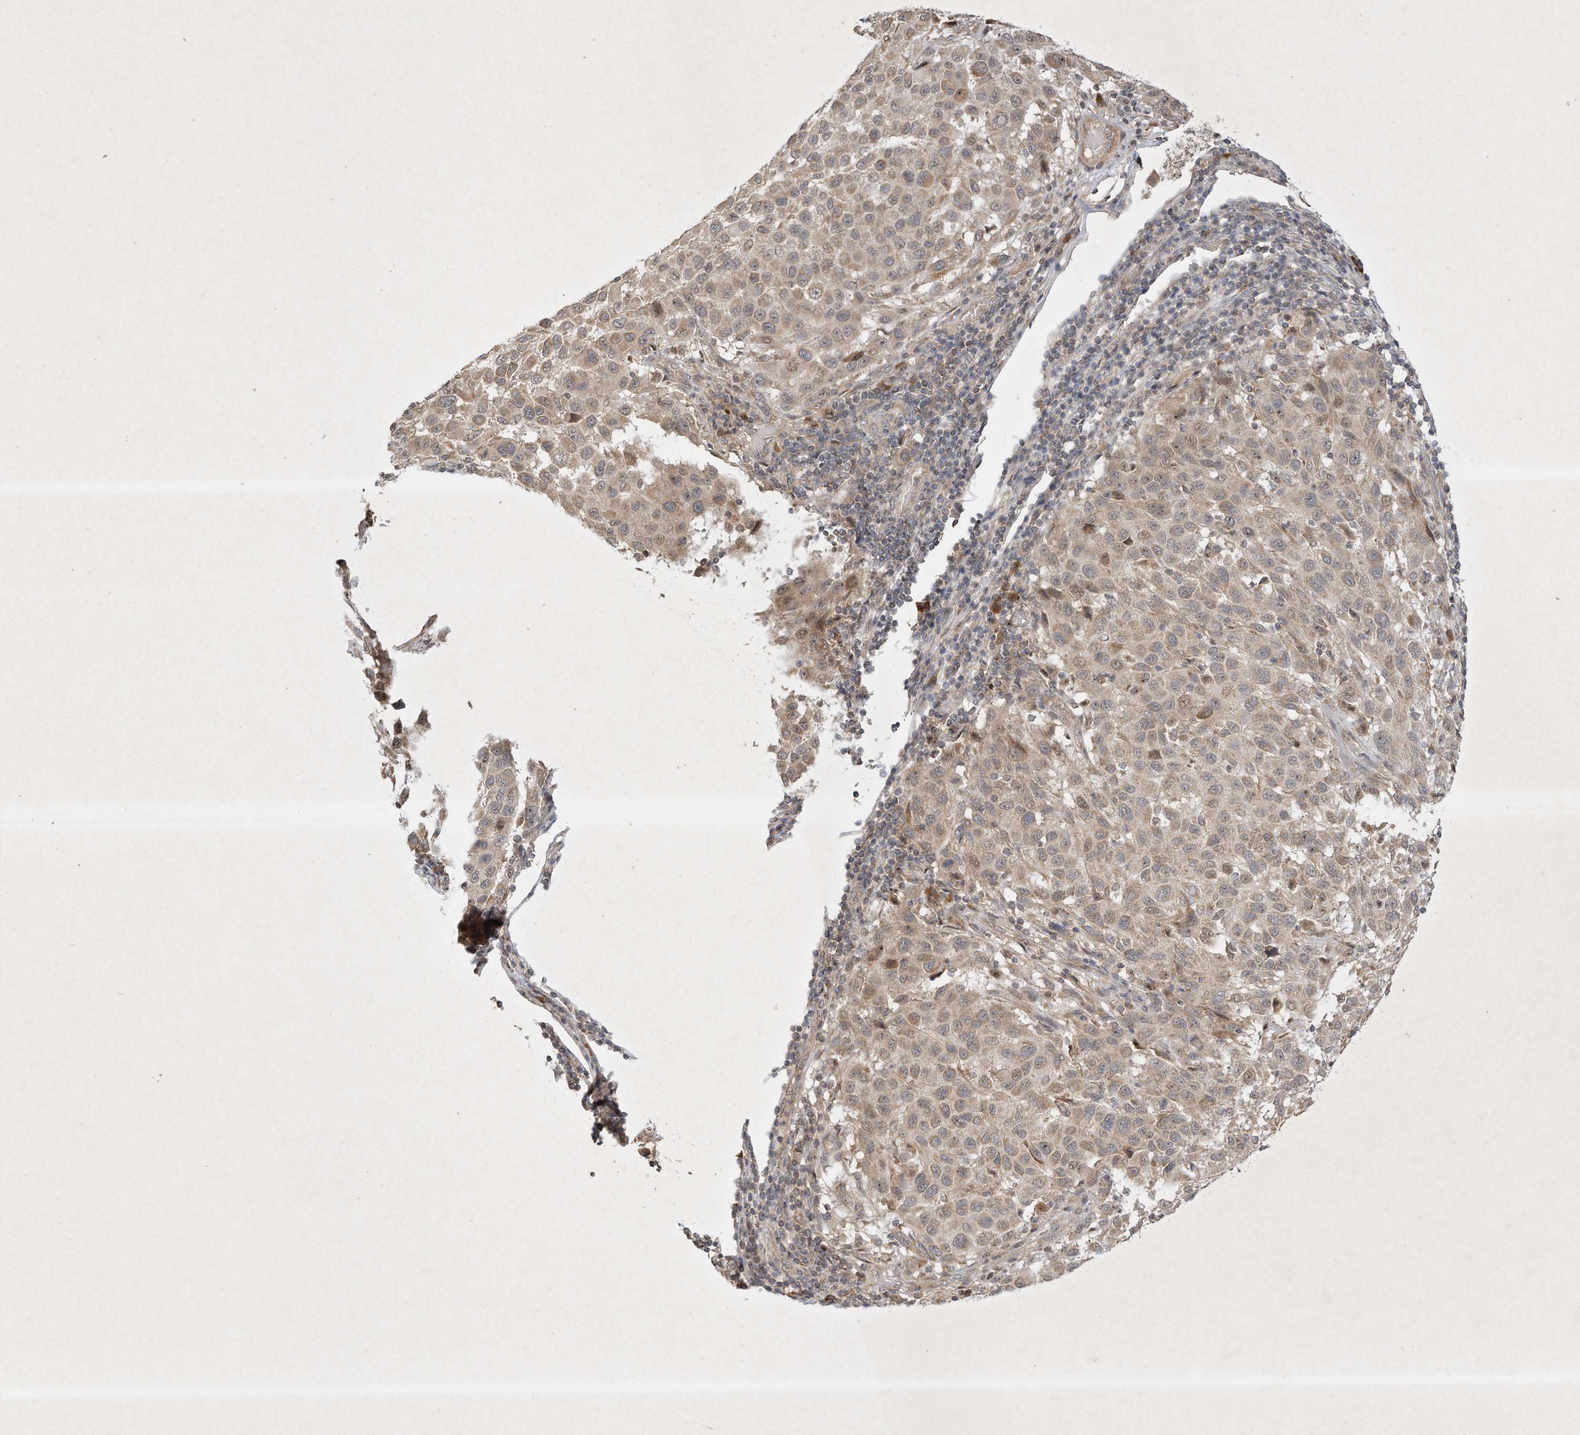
{"staining": {"intensity": "weak", "quantity": "25%-75%", "location": "cytoplasmic/membranous"}, "tissue": "melanoma", "cell_type": "Tumor cells", "image_type": "cancer", "snomed": [{"axis": "morphology", "description": "Malignant melanoma, Metastatic site"}, {"axis": "topography", "description": "Lymph node"}], "caption": "A micrograph of human melanoma stained for a protein reveals weak cytoplasmic/membranous brown staining in tumor cells.", "gene": "BTRC", "patient": {"sex": "male", "age": 61}}